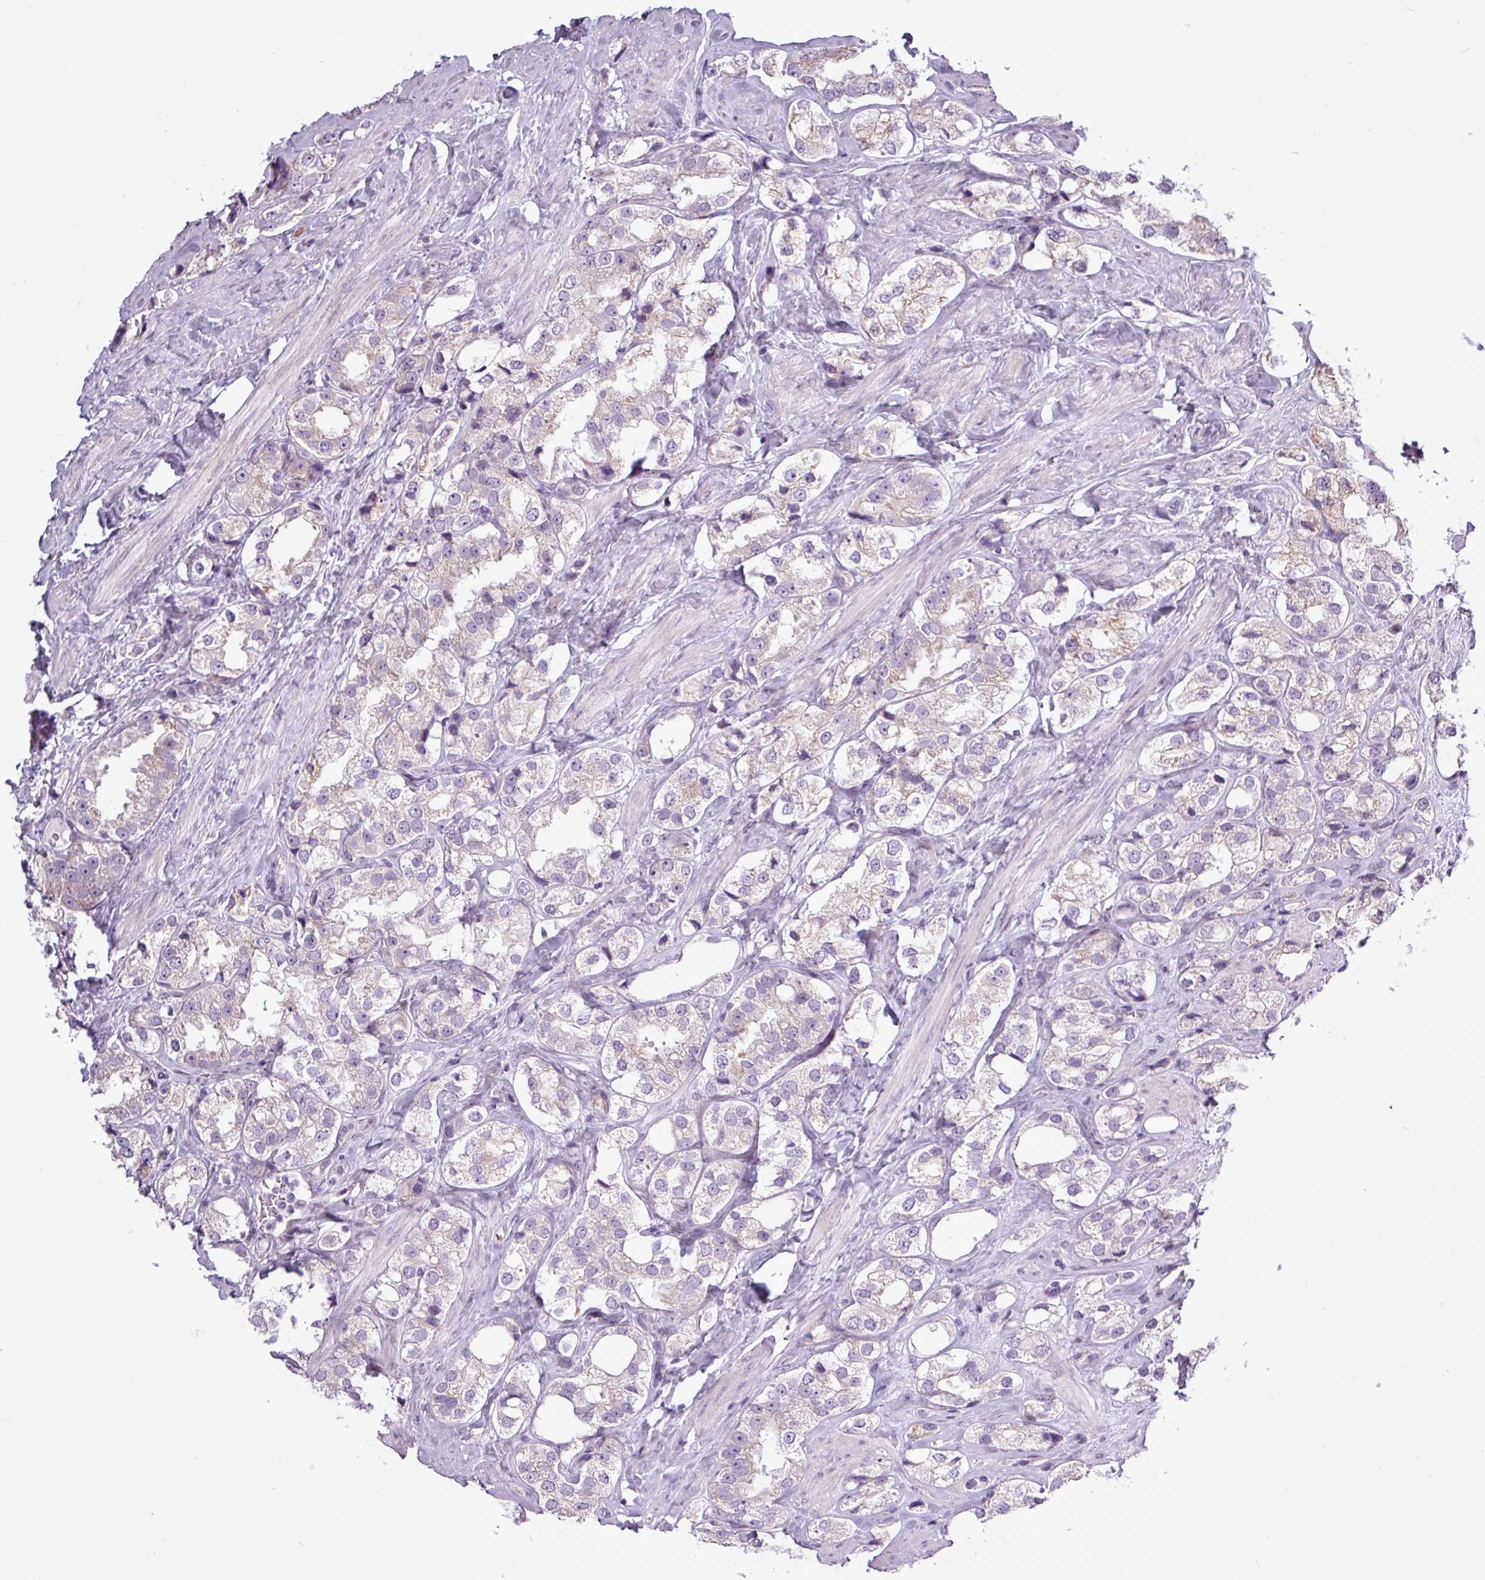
{"staining": {"intensity": "negative", "quantity": "none", "location": "none"}, "tissue": "prostate cancer", "cell_type": "Tumor cells", "image_type": "cancer", "snomed": [{"axis": "morphology", "description": "Adenocarcinoma, NOS"}, {"axis": "topography", "description": "Prostate"}], "caption": "Tumor cells show no significant positivity in adenocarcinoma (prostate). (Immunohistochemistry, brightfield microscopy, high magnification).", "gene": "GPT2", "patient": {"sex": "male", "age": 79}}